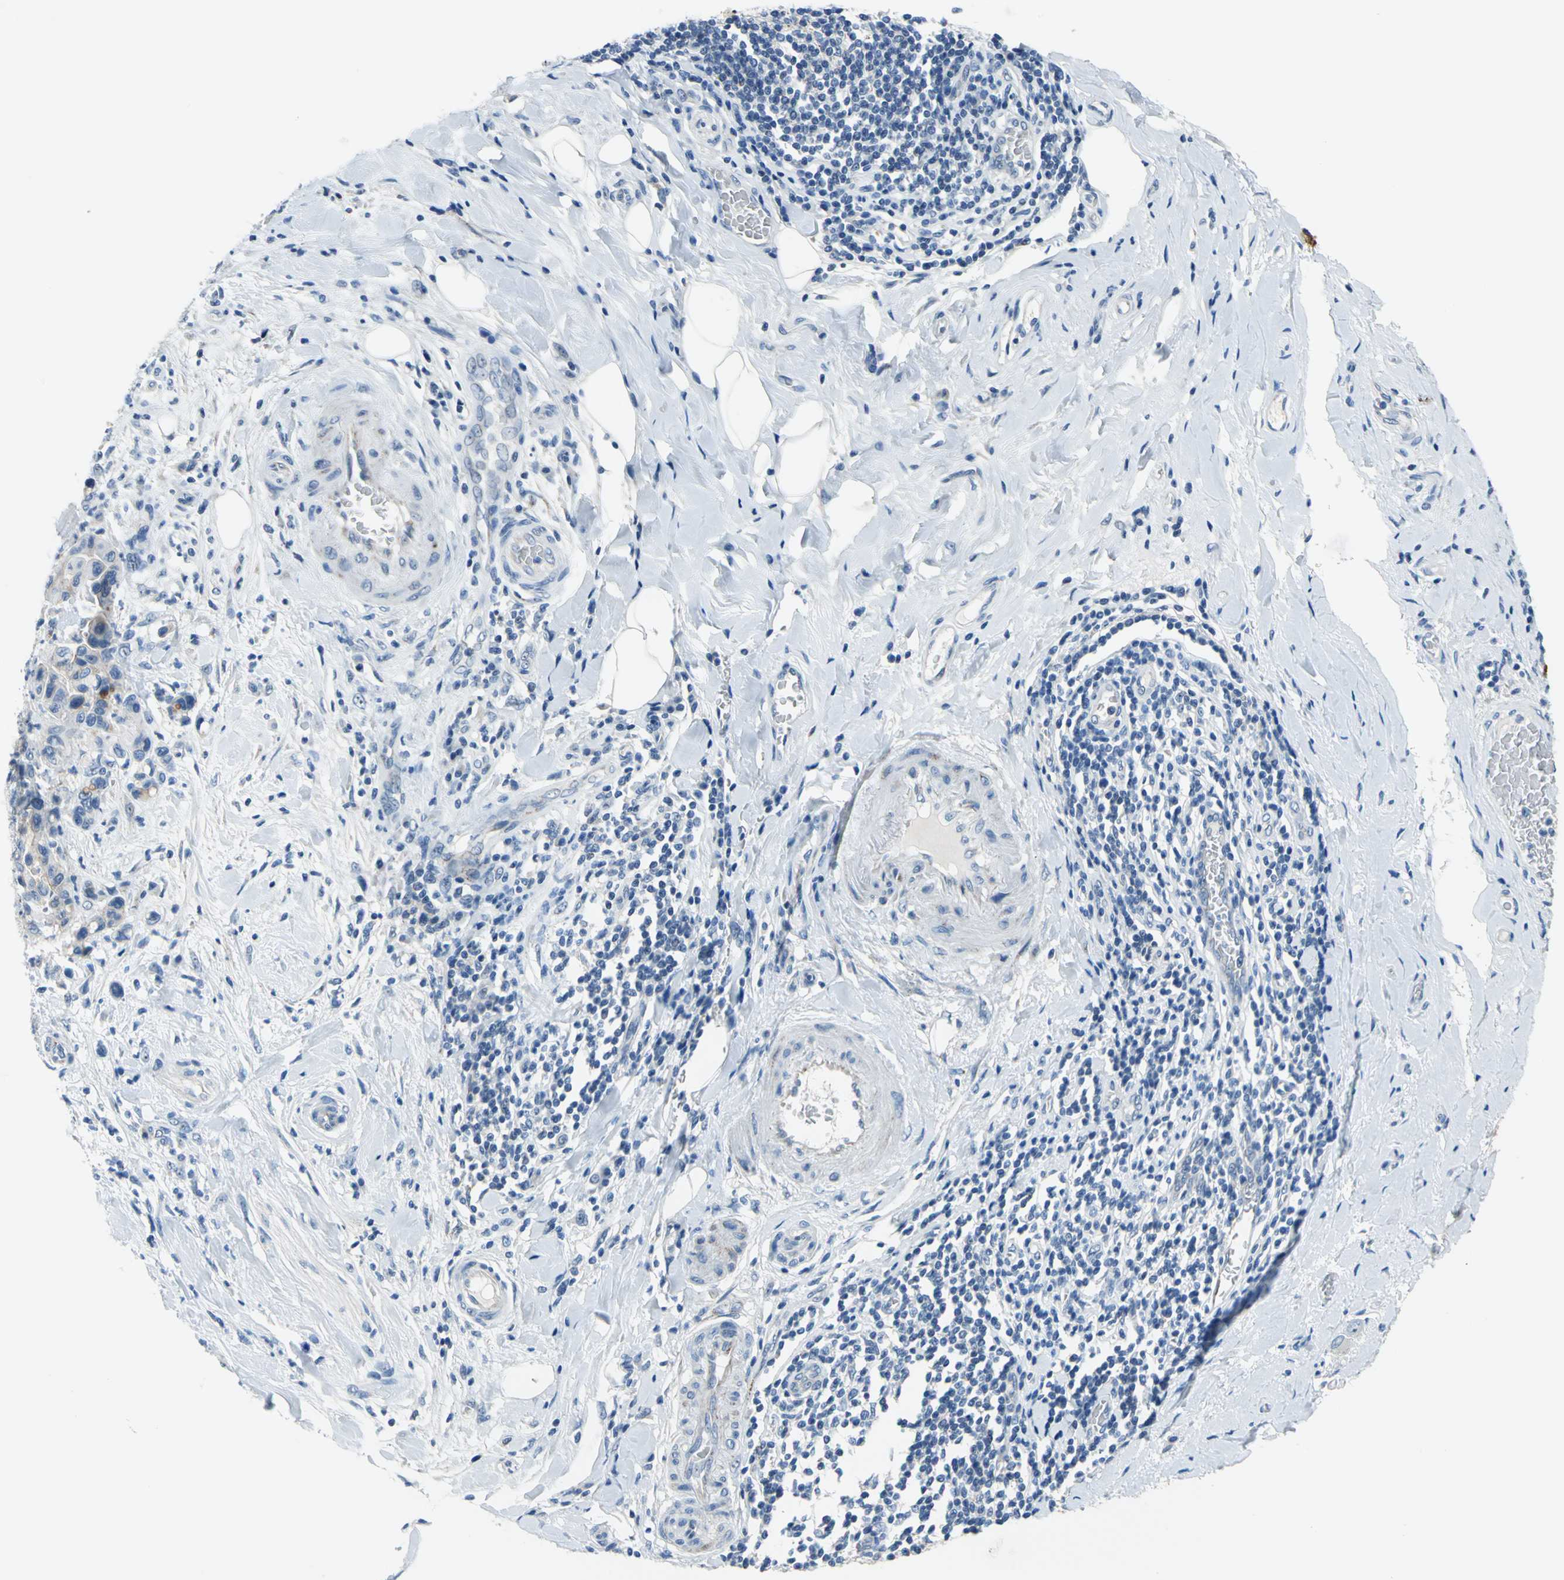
{"staining": {"intensity": "moderate", "quantity": "<25%", "location": "cytoplasmic/membranous"}, "tissue": "colorectal cancer", "cell_type": "Tumor cells", "image_type": "cancer", "snomed": [{"axis": "morphology", "description": "Normal tissue, NOS"}, {"axis": "morphology", "description": "Adenocarcinoma, NOS"}, {"axis": "topography", "description": "Colon"}], "caption": "Immunohistochemistry (DAB (3,3'-diaminobenzidine)) staining of colorectal adenocarcinoma exhibits moderate cytoplasmic/membranous protein expression in about <25% of tumor cells. (brown staining indicates protein expression, while blue staining denotes nuclei).", "gene": "MUC4", "patient": {"sex": "male", "age": 82}}